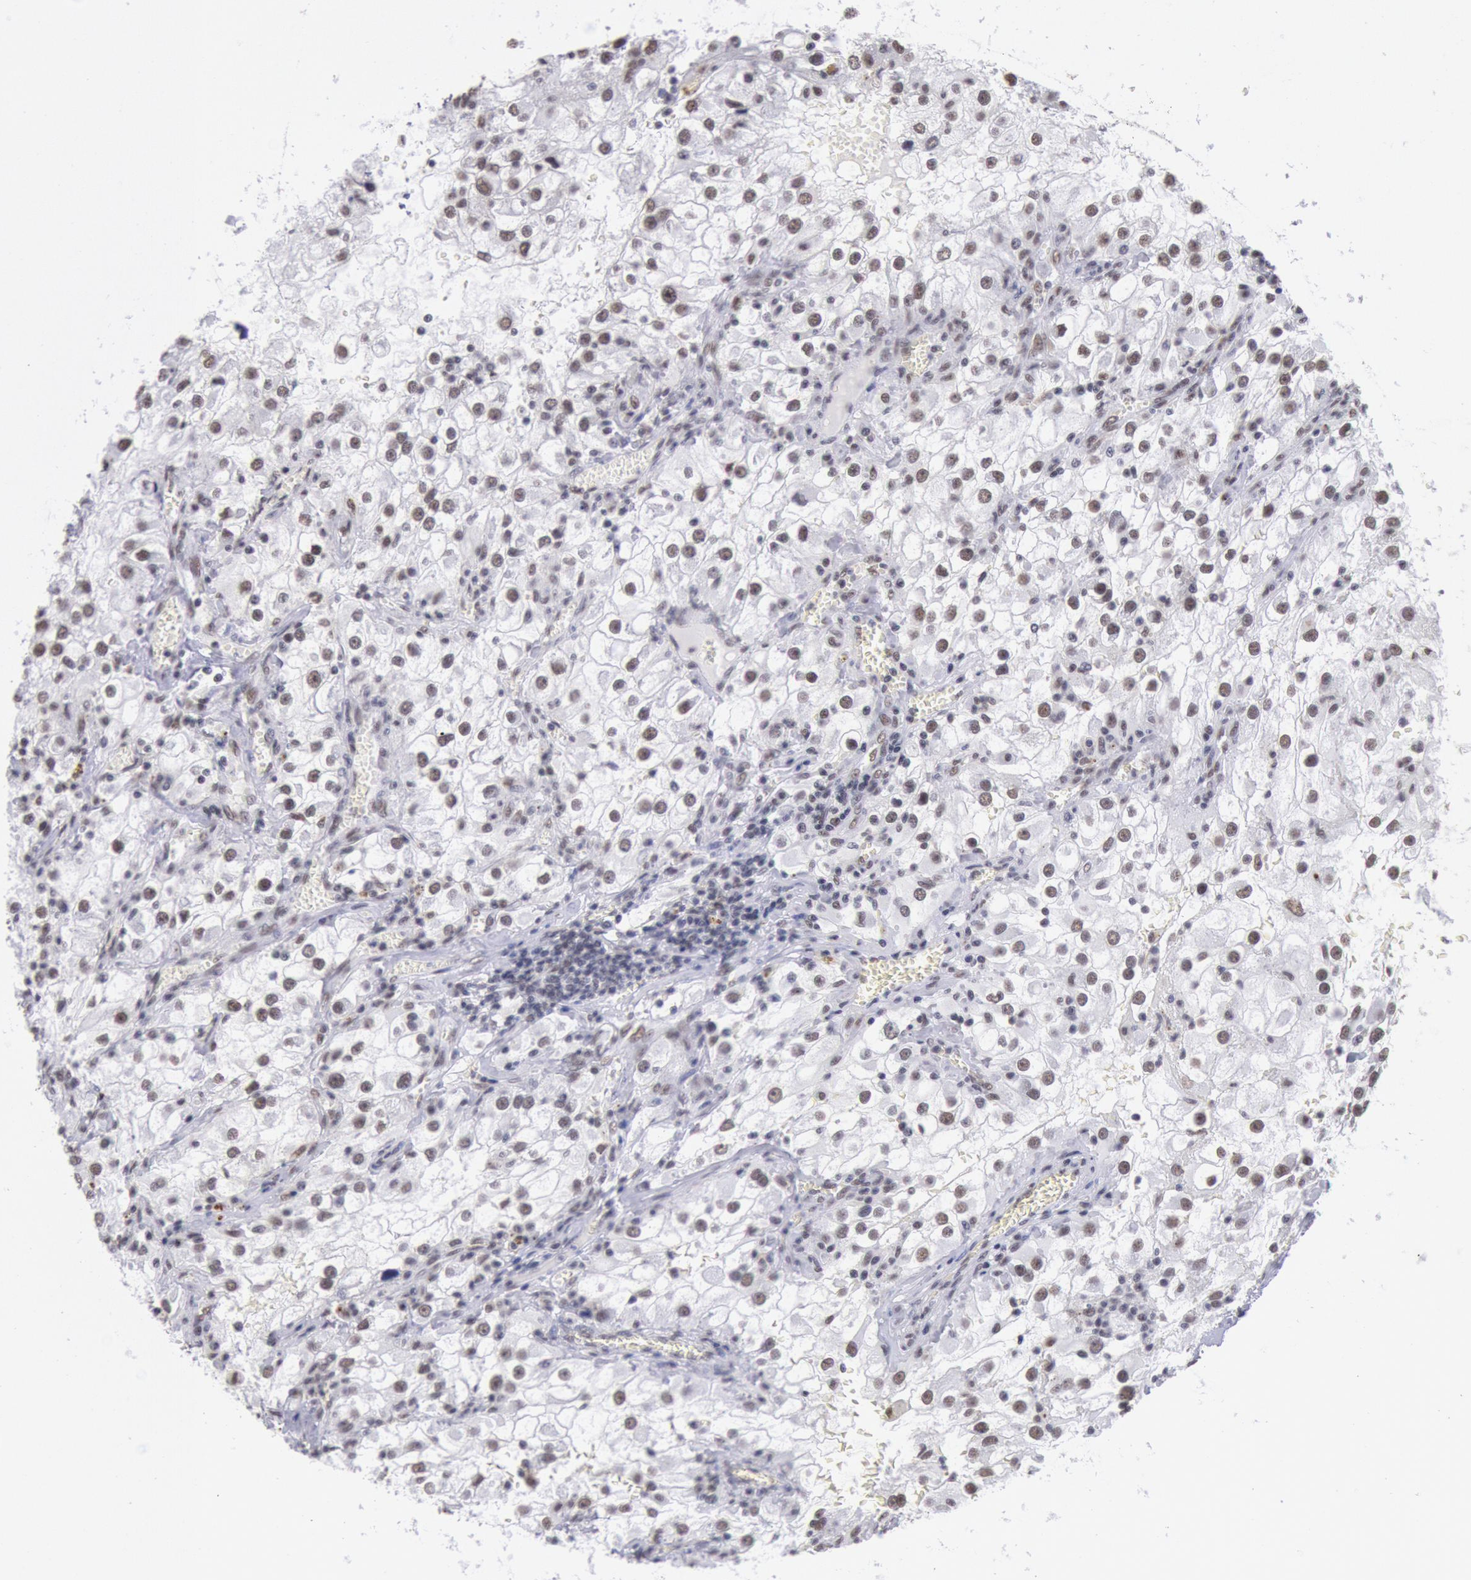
{"staining": {"intensity": "weak", "quantity": "<25%", "location": "nuclear"}, "tissue": "renal cancer", "cell_type": "Tumor cells", "image_type": "cancer", "snomed": [{"axis": "morphology", "description": "Adenocarcinoma, NOS"}, {"axis": "topography", "description": "Kidney"}], "caption": "Immunohistochemistry (IHC) of renal cancer displays no positivity in tumor cells. (Immunohistochemistry (IHC), brightfield microscopy, high magnification).", "gene": "SNRPD3", "patient": {"sex": "female", "age": 52}}